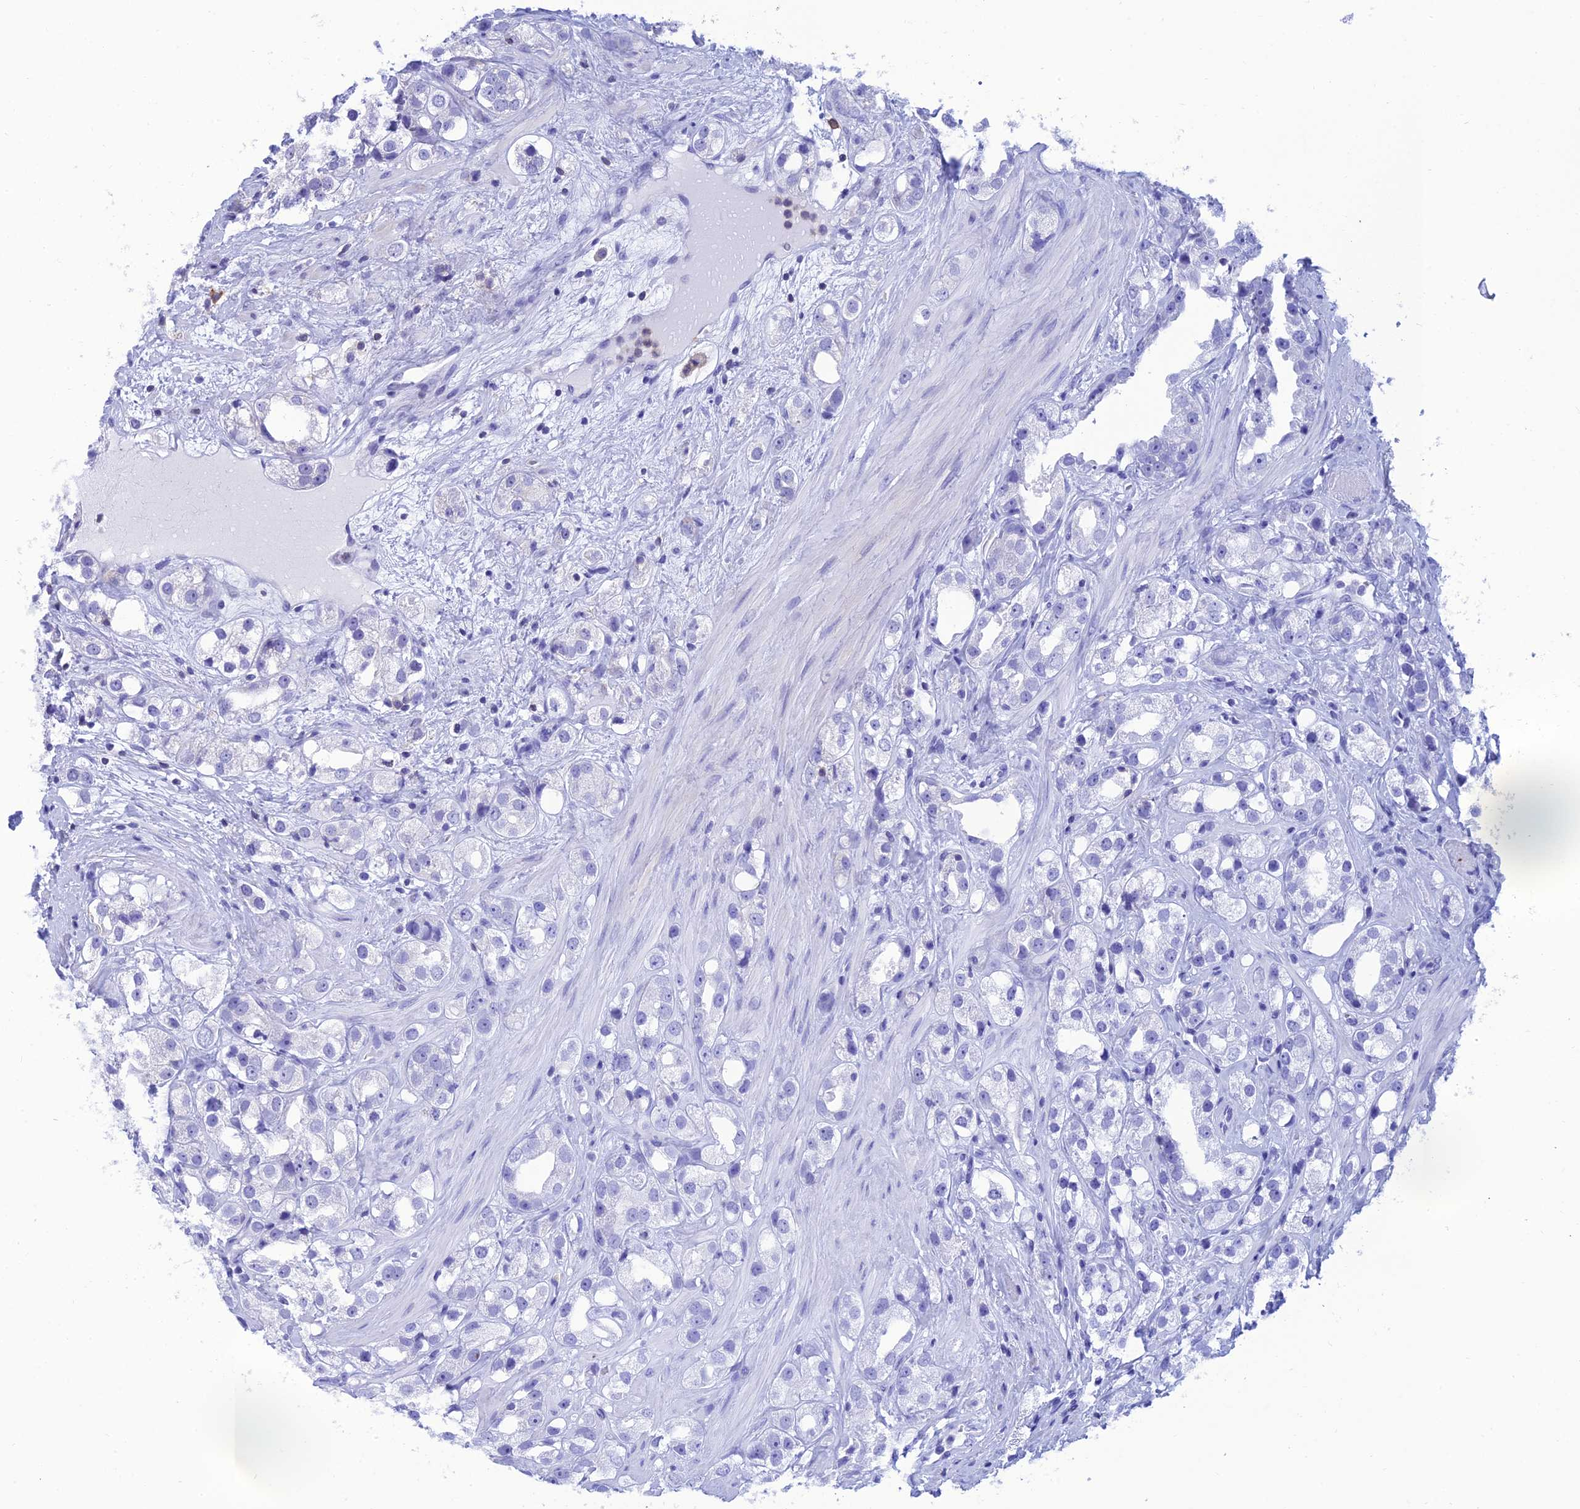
{"staining": {"intensity": "negative", "quantity": "none", "location": "none"}, "tissue": "prostate cancer", "cell_type": "Tumor cells", "image_type": "cancer", "snomed": [{"axis": "morphology", "description": "Adenocarcinoma, NOS"}, {"axis": "topography", "description": "Prostate"}], "caption": "Immunohistochemistry of human prostate cancer (adenocarcinoma) exhibits no expression in tumor cells.", "gene": "FAM76A", "patient": {"sex": "male", "age": 79}}